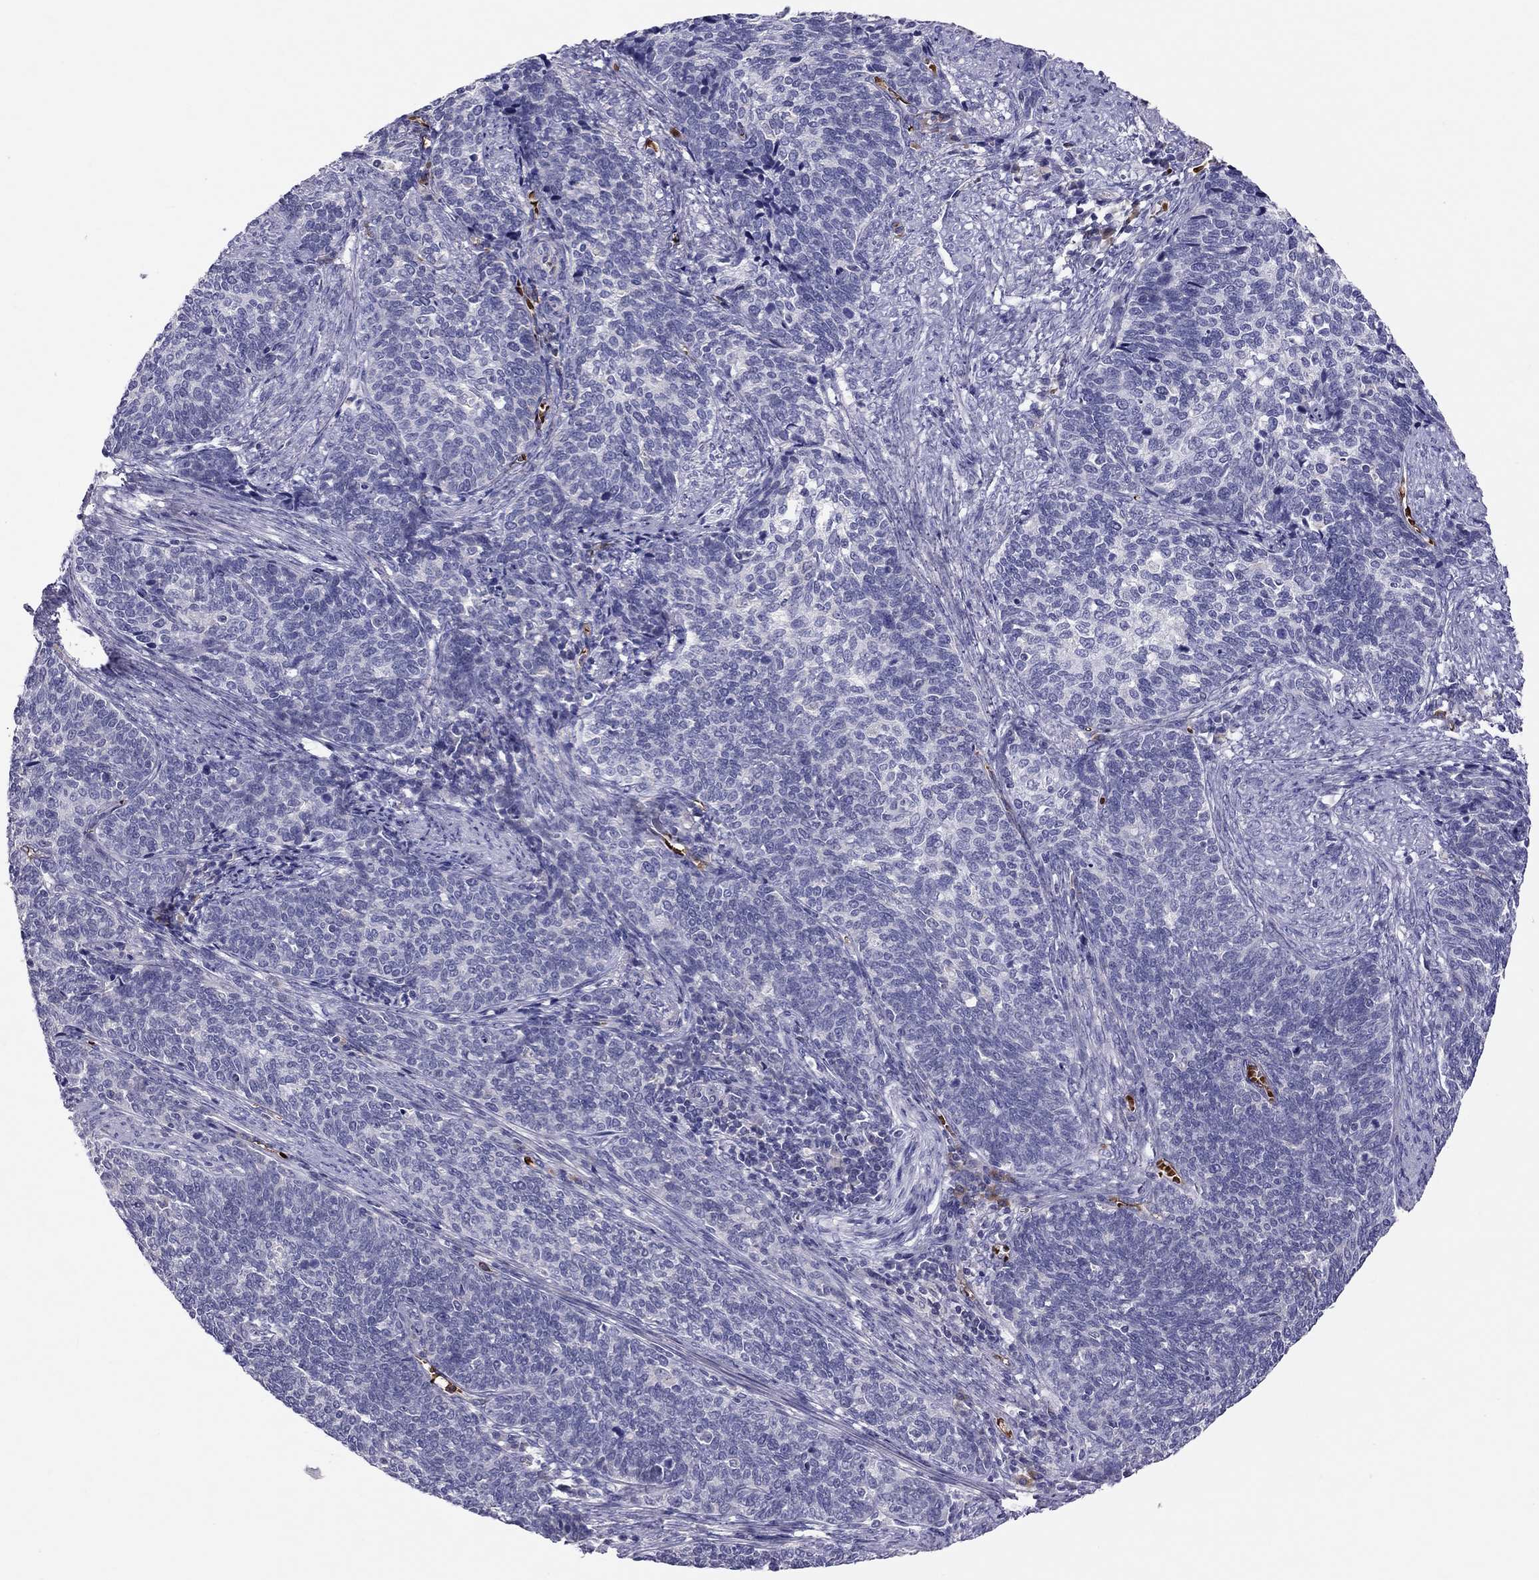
{"staining": {"intensity": "negative", "quantity": "none", "location": "none"}, "tissue": "cervical cancer", "cell_type": "Tumor cells", "image_type": "cancer", "snomed": [{"axis": "morphology", "description": "Squamous cell carcinoma, NOS"}, {"axis": "topography", "description": "Cervix"}], "caption": "IHC photomicrograph of human cervical cancer stained for a protein (brown), which exhibits no positivity in tumor cells.", "gene": "FRMD1", "patient": {"sex": "female", "age": 39}}